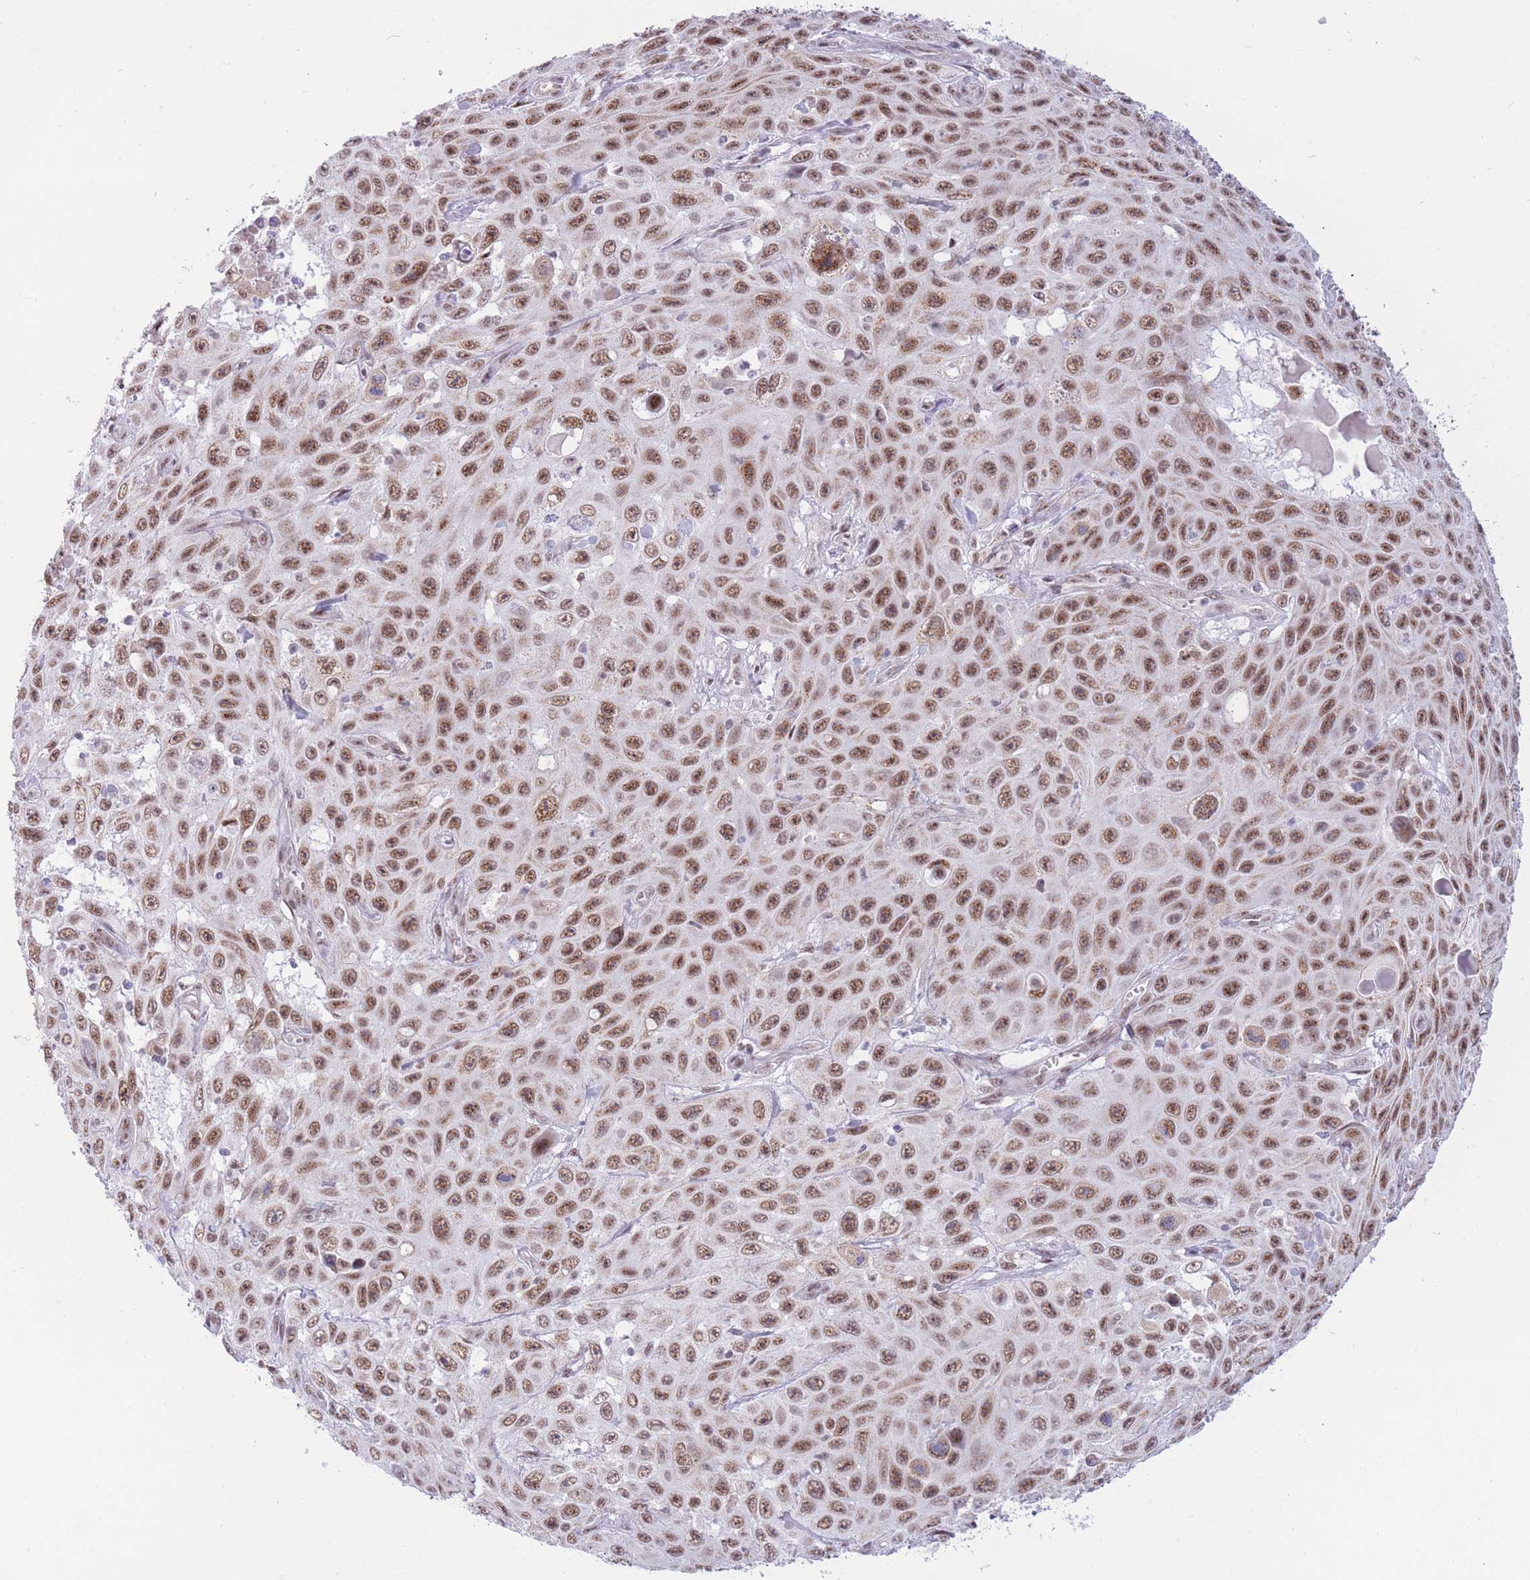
{"staining": {"intensity": "moderate", "quantity": ">75%", "location": "nuclear"}, "tissue": "skin cancer", "cell_type": "Tumor cells", "image_type": "cancer", "snomed": [{"axis": "morphology", "description": "Squamous cell carcinoma, NOS"}, {"axis": "topography", "description": "Skin"}], "caption": "A brown stain highlights moderate nuclear staining of a protein in skin cancer tumor cells.", "gene": "CYP2B6", "patient": {"sex": "male", "age": 82}}